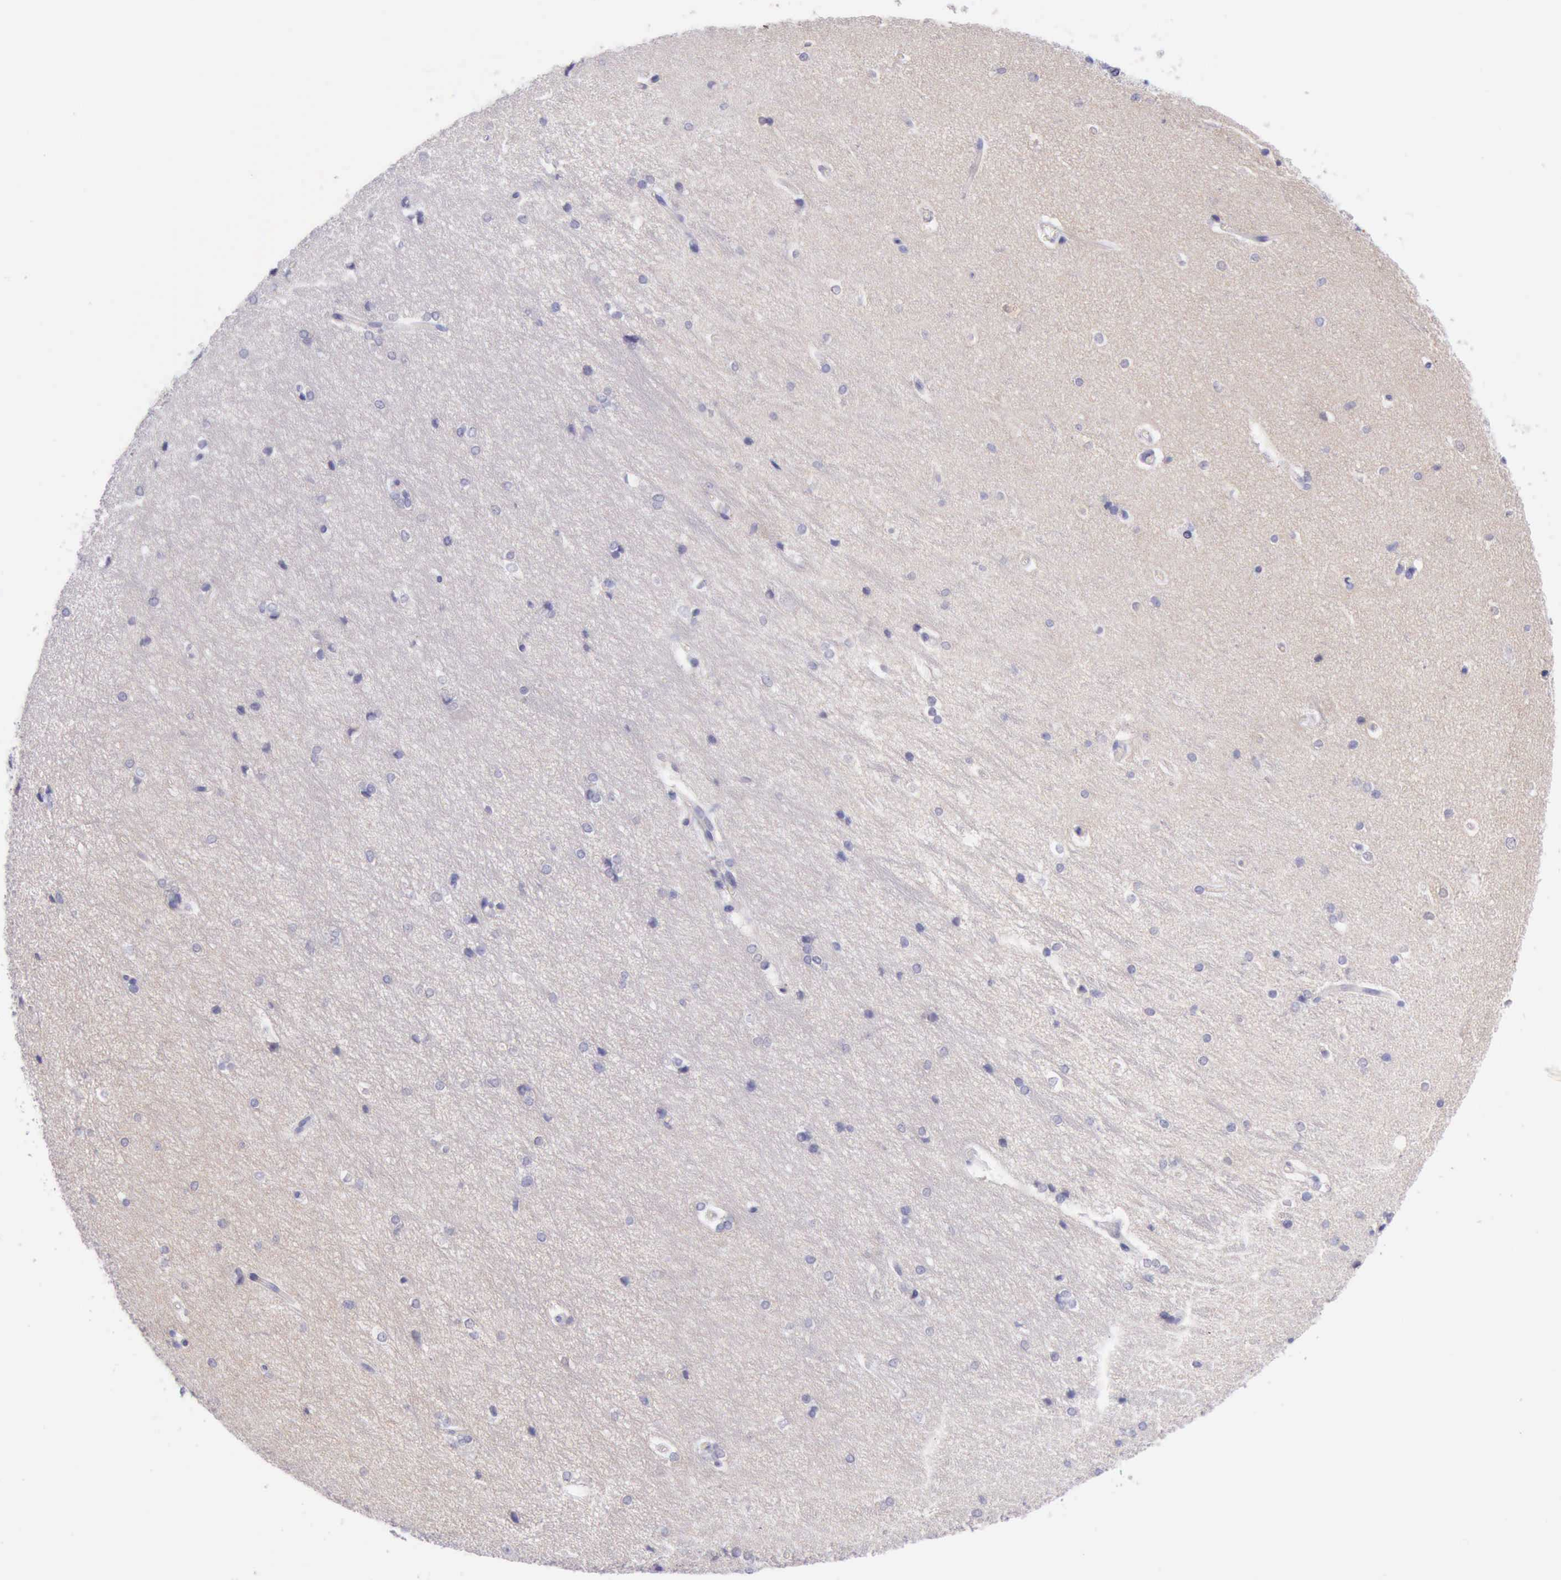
{"staining": {"intensity": "negative", "quantity": "none", "location": "none"}, "tissue": "hippocampus", "cell_type": "Glial cells", "image_type": "normal", "snomed": [{"axis": "morphology", "description": "Normal tissue, NOS"}, {"axis": "topography", "description": "Hippocampus"}], "caption": "Protein analysis of benign hippocampus demonstrates no significant positivity in glial cells. (DAB (3,3'-diaminobenzidine) immunohistochemistry, high magnification).", "gene": "LRFN5", "patient": {"sex": "female", "age": 19}}